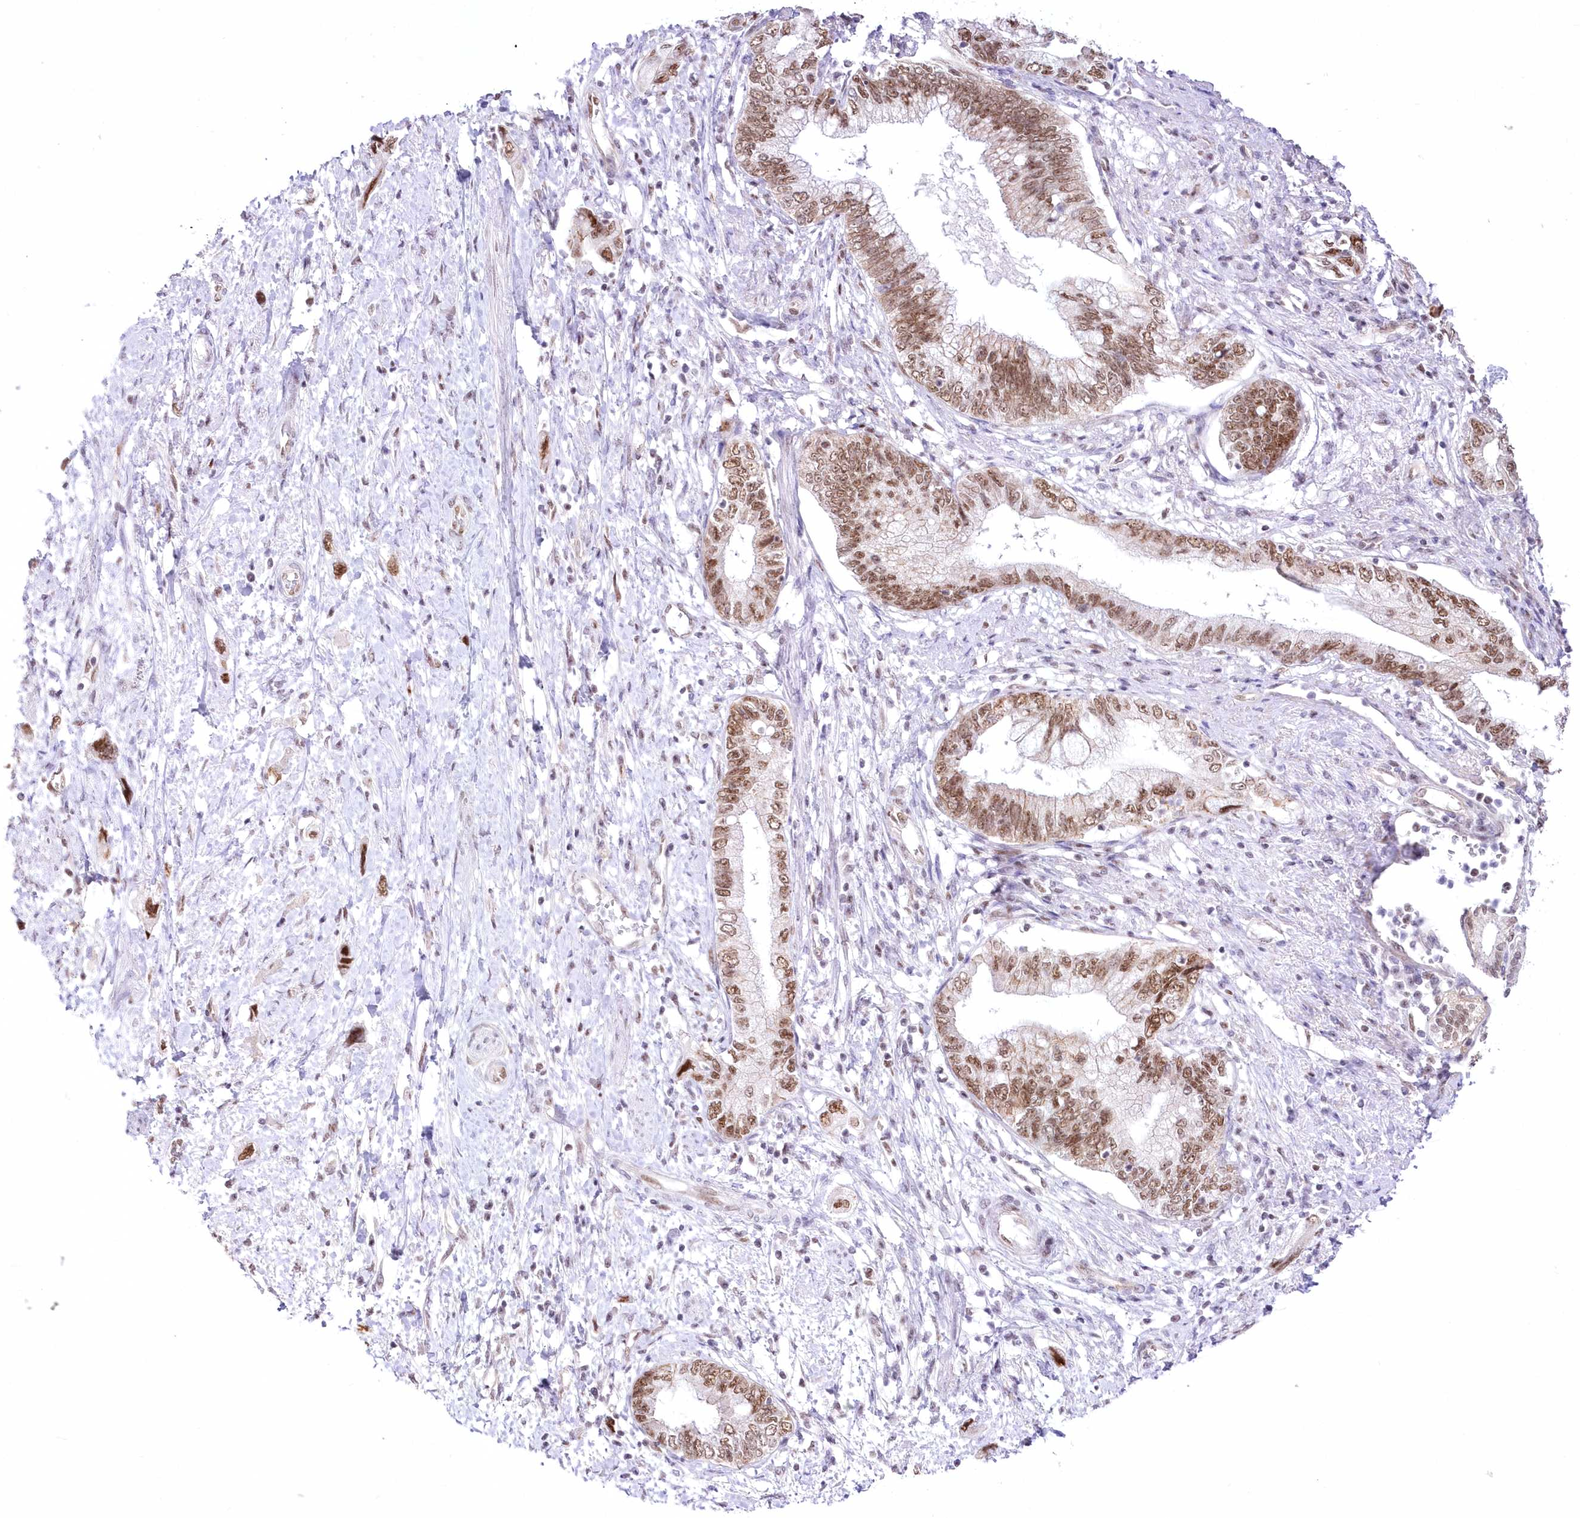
{"staining": {"intensity": "moderate", "quantity": ">75%", "location": "nuclear"}, "tissue": "pancreatic cancer", "cell_type": "Tumor cells", "image_type": "cancer", "snomed": [{"axis": "morphology", "description": "Adenocarcinoma, NOS"}, {"axis": "topography", "description": "Pancreas"}], "caption": "Tumor cells exhibit moderate nuclear expression in approximately >75% of cells in pancreatic cancer. (DAB (3,3'-diaminobenzidine) IHC, brown staining for protein, blue staining for nuclei).", "gene": "NSUN2", "patient": {"sex": "female", "age": 73}}